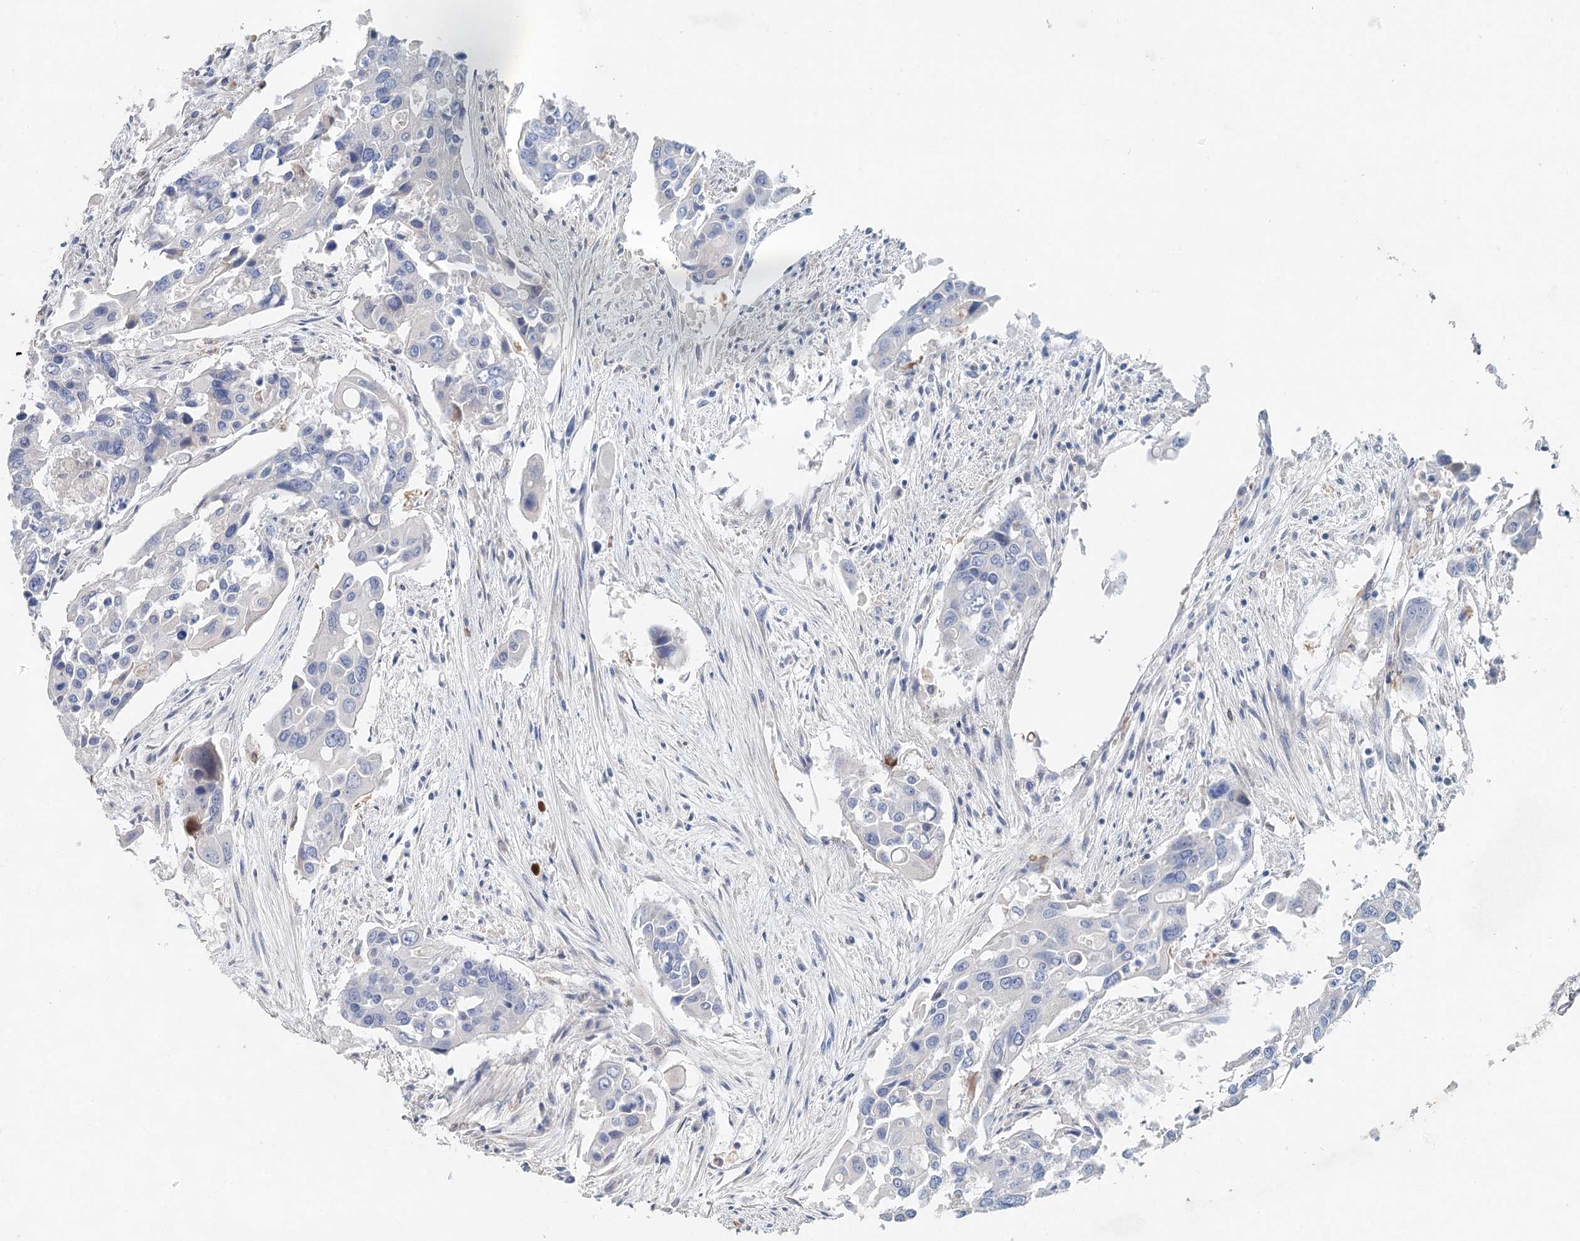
{"staining": {"intensity": "negative", "quantity": "none", "location": "none"}, "tissue": "colorectal cancer", "cell_type": "Tumor cells", "image_type": "cancer", "snomed": [{"axis": "morphology", "description": "Adenocarcinoma, NOS"}, {"axis": "topography", "description": "Colon"}], "caption": "Human adenocarcinoma (colorectal) stained for a protein using immunohistochemistry (IHC) exhibits no expression in tumor cells.", "gene": "MYL6B", "patient": {"sex": "male", "age": 77}}